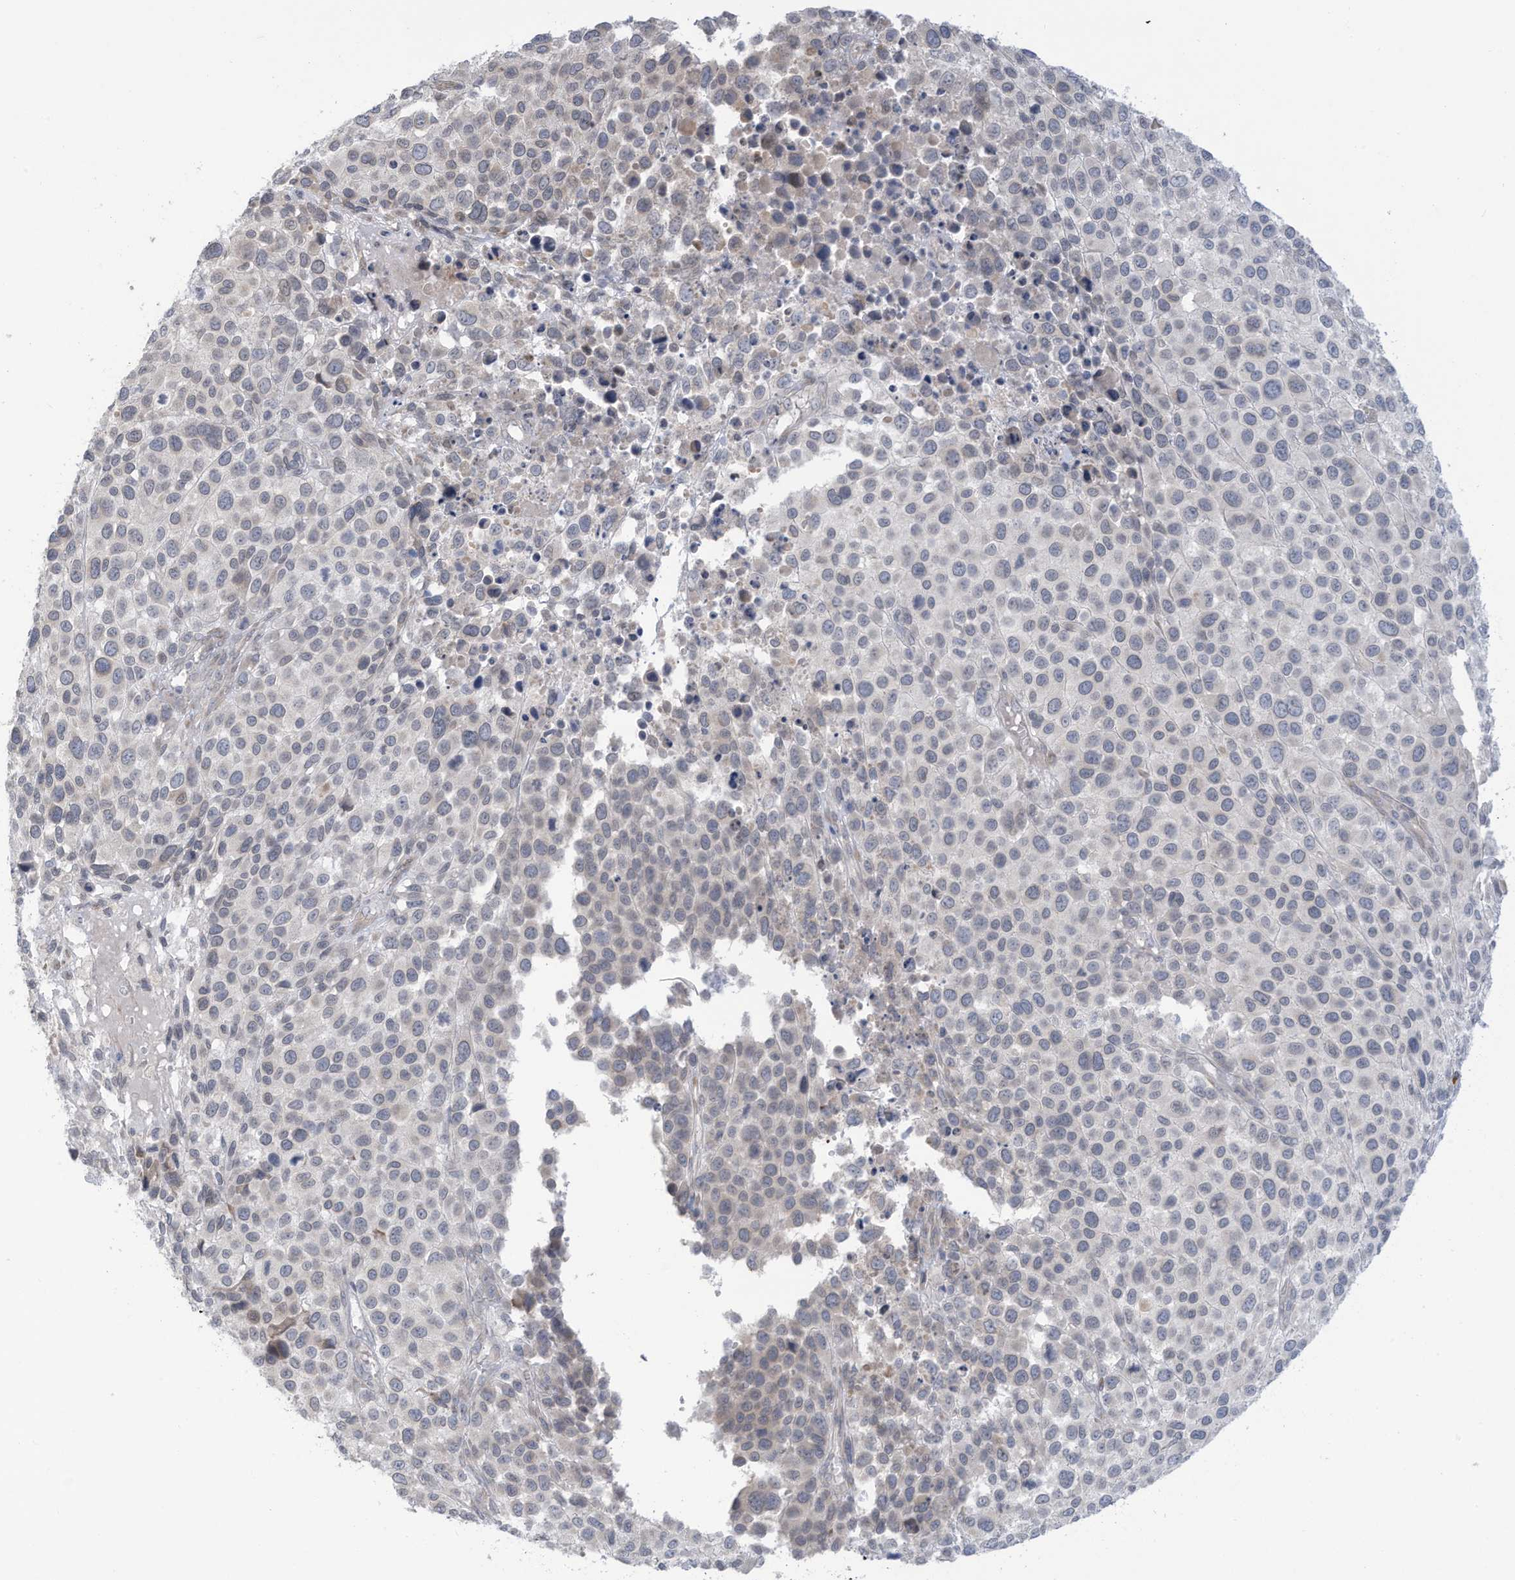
{"staining": {"intensity": "negative", "quantity": "none", "location": "none"}, "tissue": "melanoma", "cell_type": "Tumor cells", "image_type": "cancer", "snomed": [{"axis": "morphology", "description": "Malignant melanoma, NOS"}, {"axis": "topography", "description": "Skin of trunk"}], "caption": "Micrograph shows no significant protein expression in tumor cells of malignant melanoma. The staining was performed using DAB (3,3'-diaminobenzidine) to visualize the protein expression in brown, while the nuclei were stained in blue with hematoxylin (Magnification: 20x).", "gene": "ZNF292", "patient": {"sex": "male", "age": 71}}